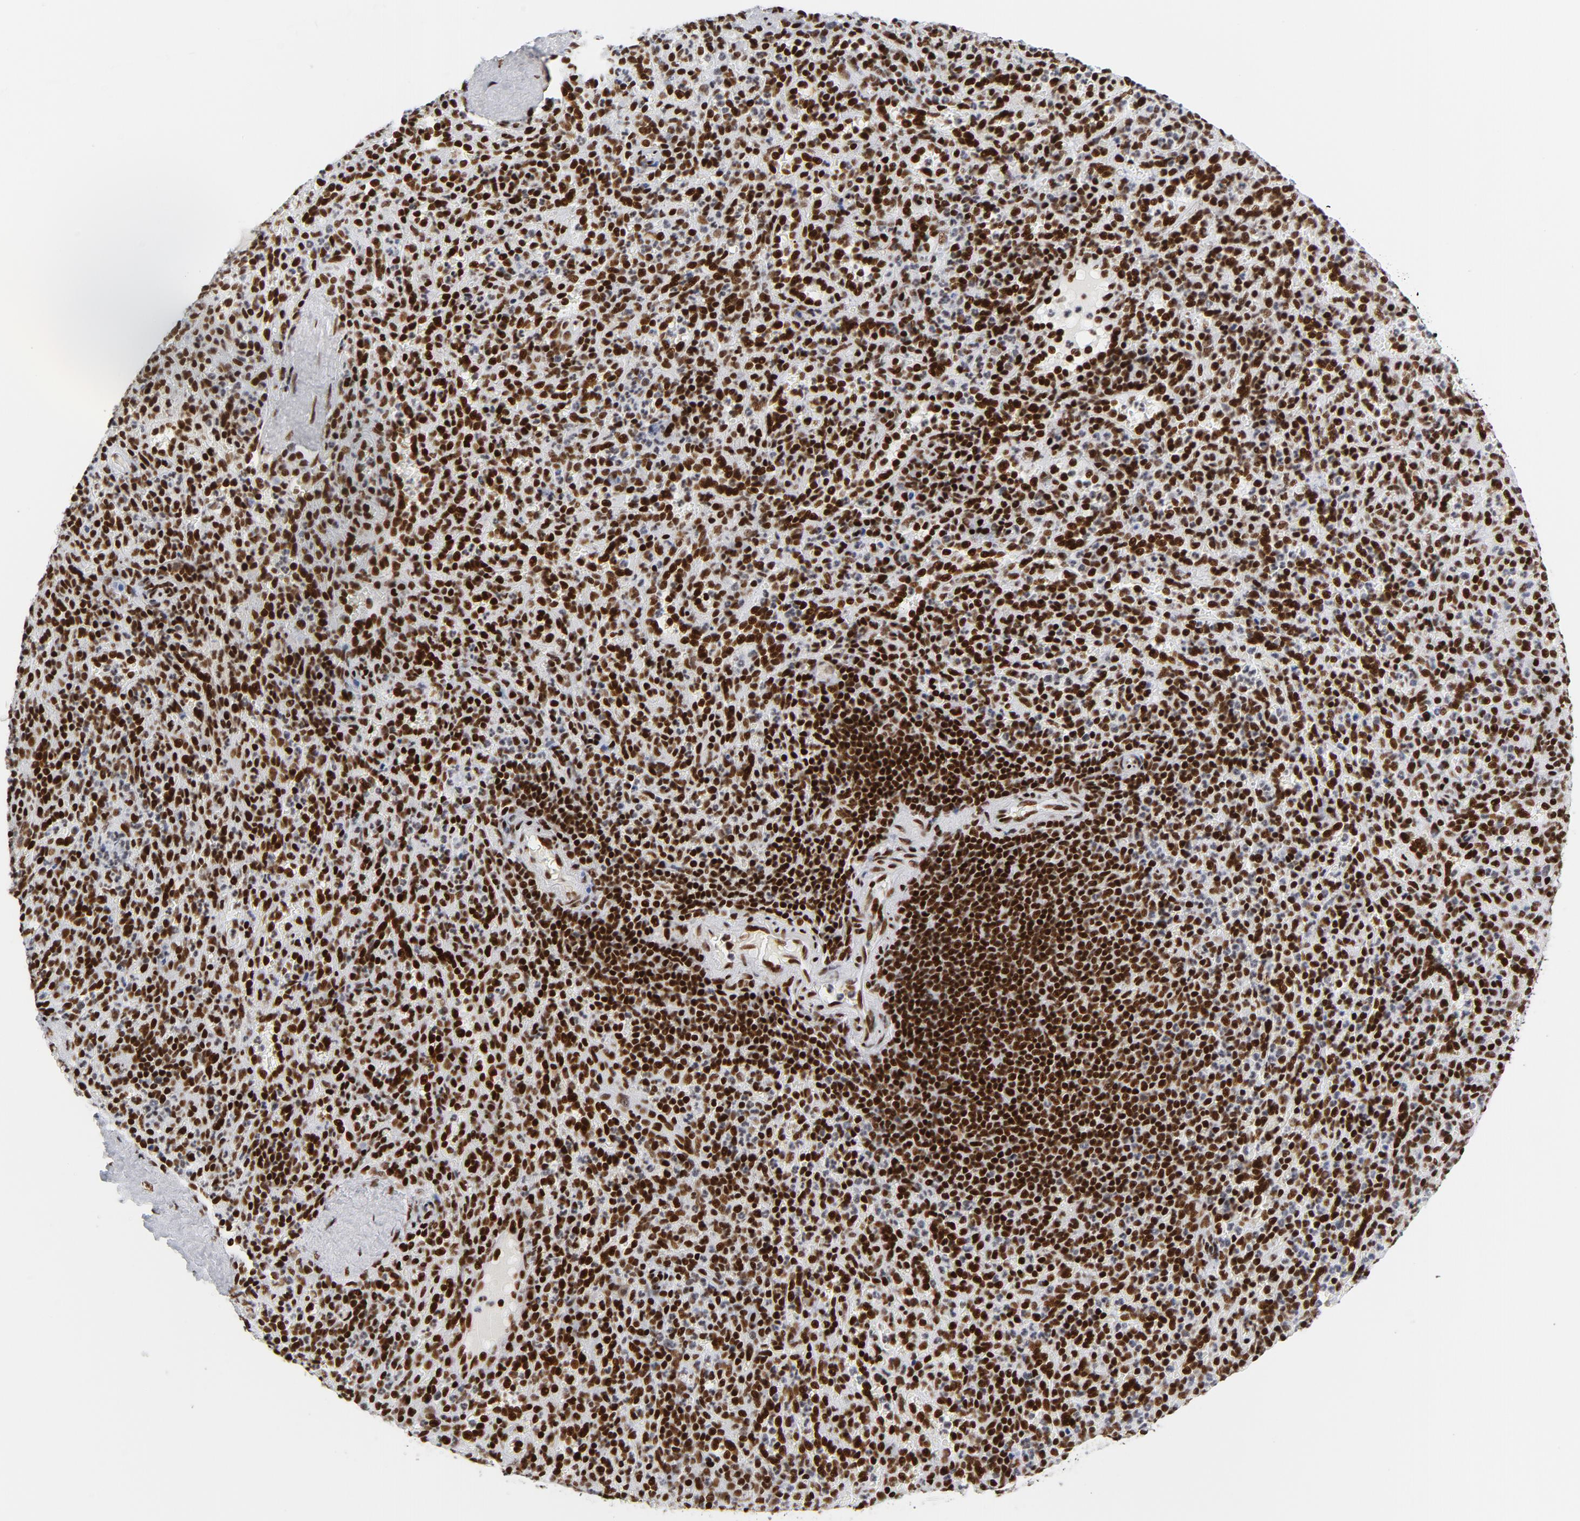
{"staining": {"intensity": "strong", "quantity": ">75%", "location": "nuclear"}, "tissue": "spleen", "cell_type": "Cells in red pulp", "image_type": "normal", "snomed": [{"axis": "morphology", "description": "Normal tissue, NOS"}, {"axis": "topography", "description": "Spleen"}], "caption": "Brown immunohistochemical staining in unremarkable human spleen exhibits strong nuclear positivity in about >75% of cells in red pulp.", "gene": "XRCC5", "patient": {"sex": "male", "age": 36}}